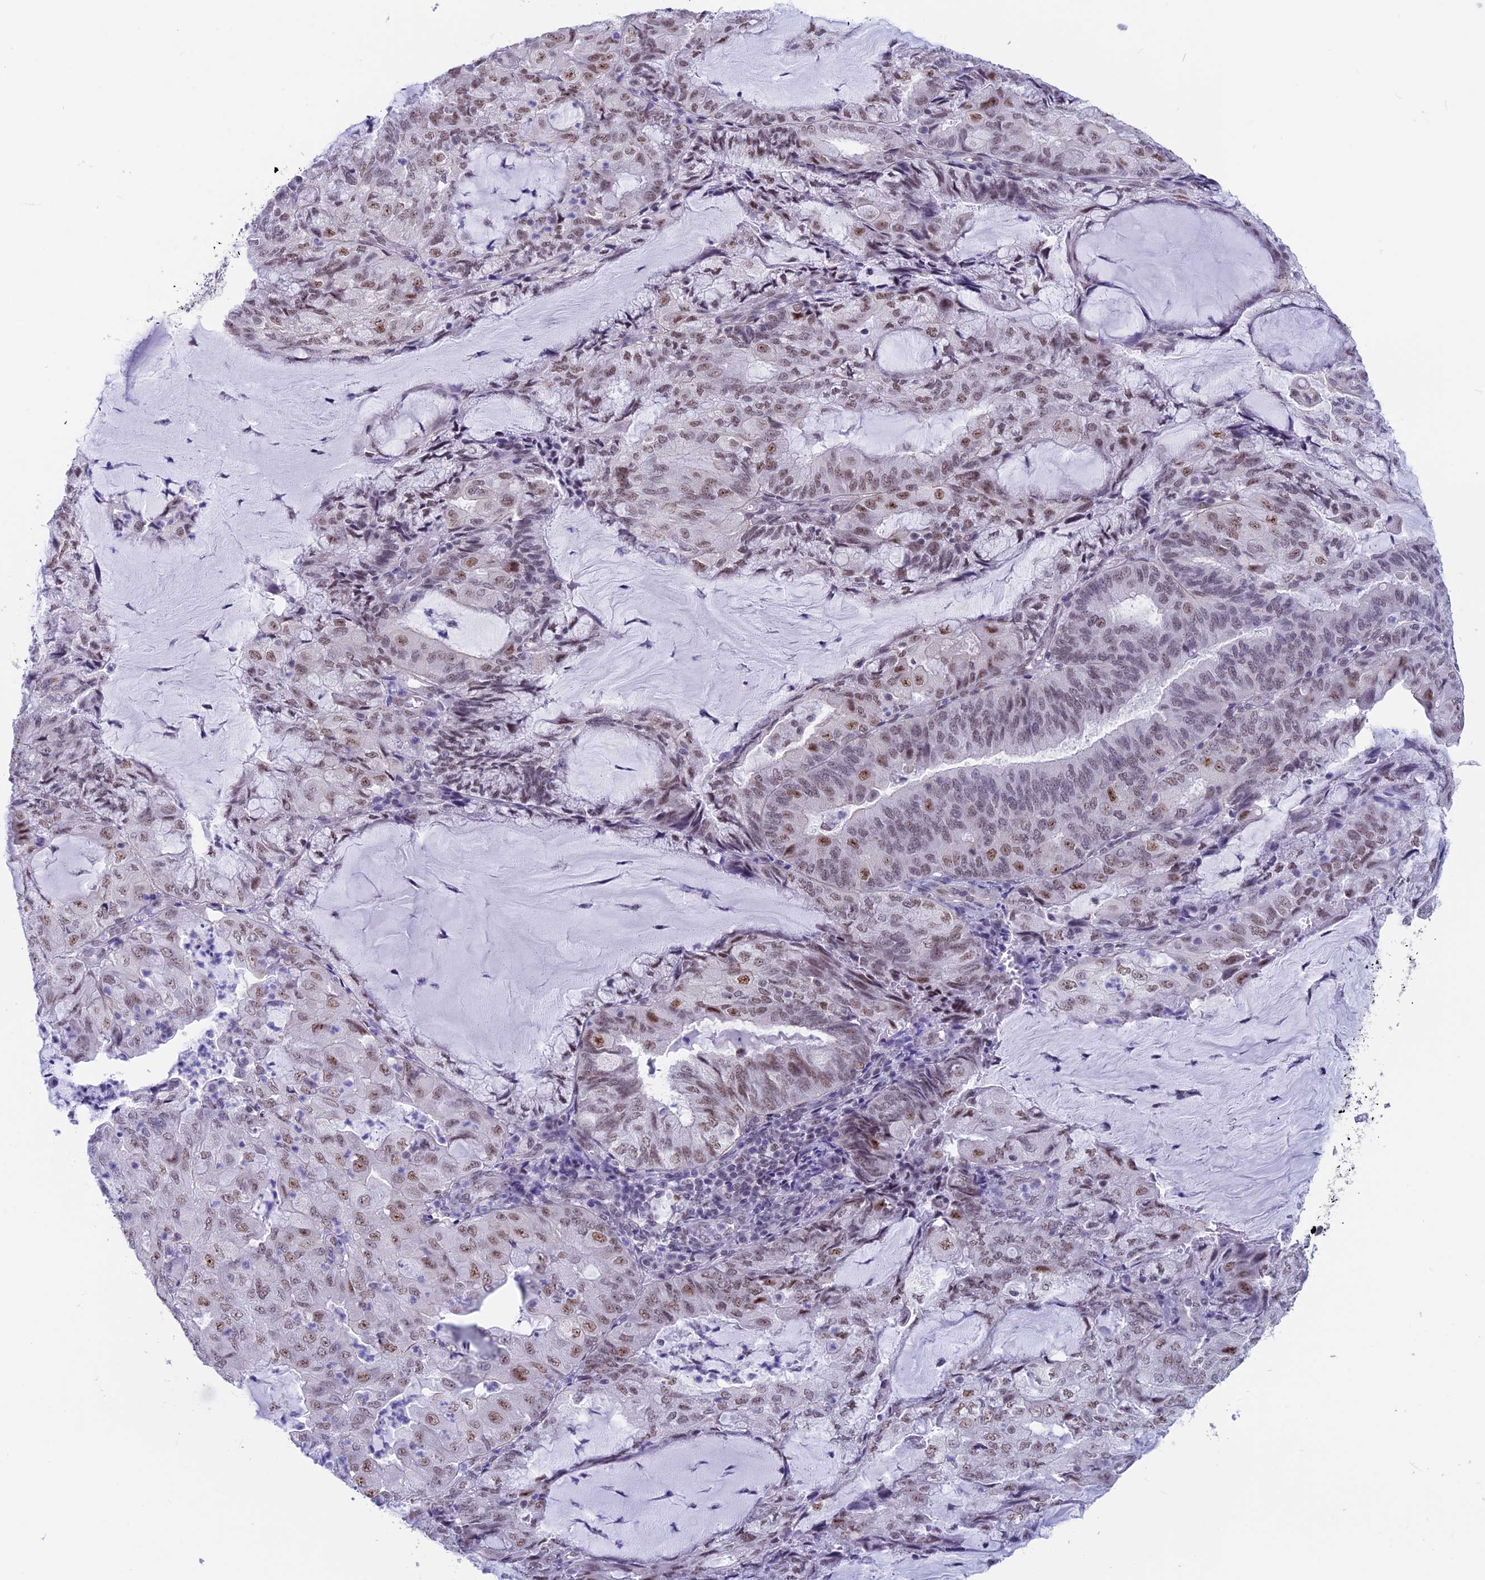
{"staining": {"intensity": "moderate", "quantity": "25%-75%", "location": "nuclear"}, "tissue": "endometrial cancer", "cell_type": "Tumor cells", "image_type": "cancer", "snomed": [{"axis": "morphology", "description": "Adenocarcinoma, NOS"}, {"axis": "topography", "description": "Endometrium"}], "caption": "Adenocarcinoma (endometrial) was stained to show a protein in brown. There is medium levels of moderate nuclear expression in about 25%-75% of tumor cells.", "gene": "SRSF5", "patient": {"sex": "female", "age": 81}}